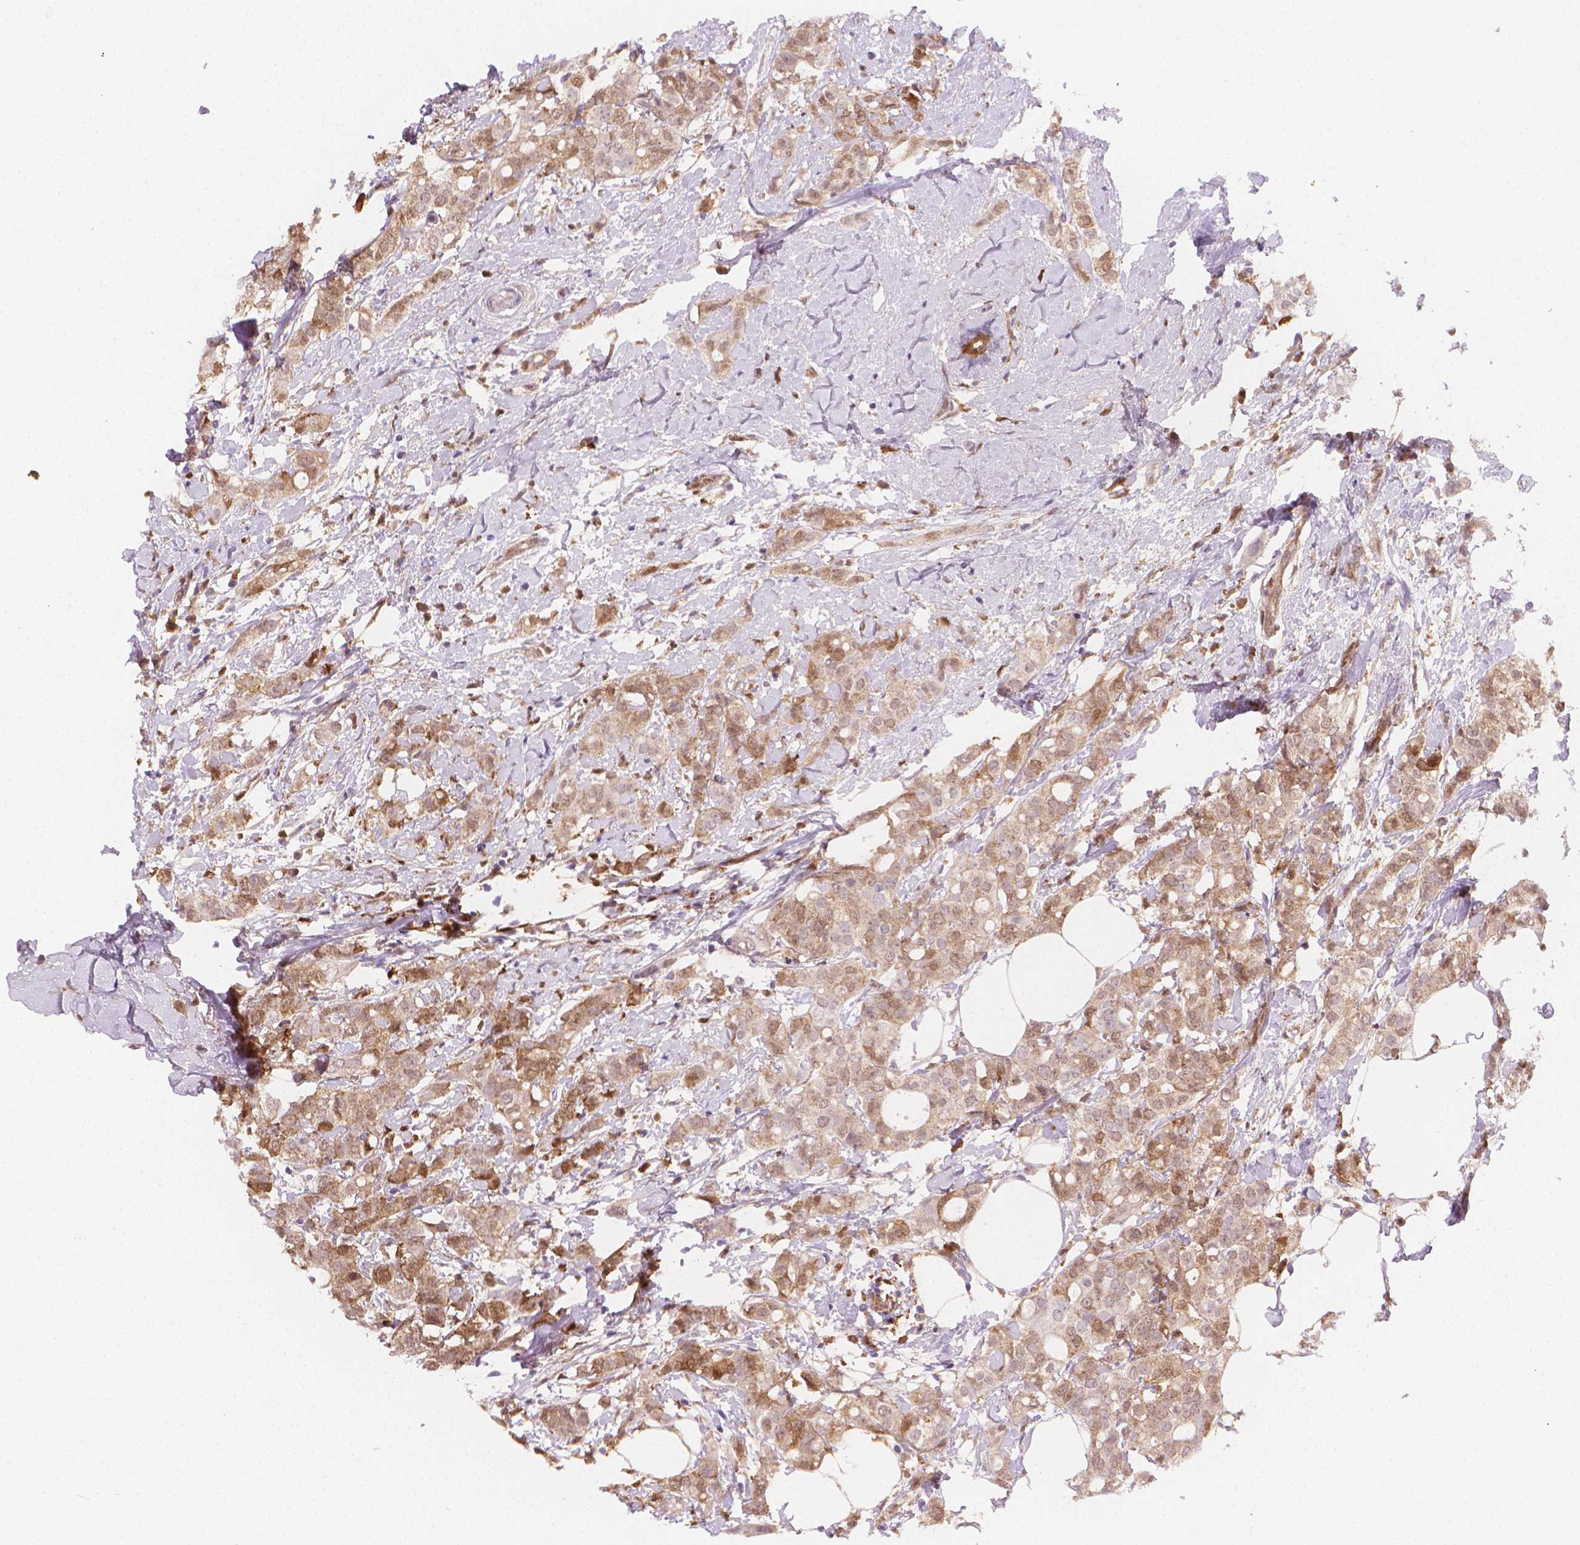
{"staining": {"intensity": "weak", "quantity": ">75%", "location": "cytoplasmic/membranous"}, "tissue": "breast cancer", "cell_type": "Tumor cells", "image_type": "cancer", "snomed": [{"axis": "morphology", "description": "Duct carcinoma"}, {"axis": "topography", "description": "Breast"}], "caption": "Immunohistochemical staining of intraductal carcinoma (breast) shows low levels of weak cytoplasmic/membranous staining in approximately >75% of tumor cells.", "gene": "TNFAIP2", "patient": {"sex": "female", "age": 40}}